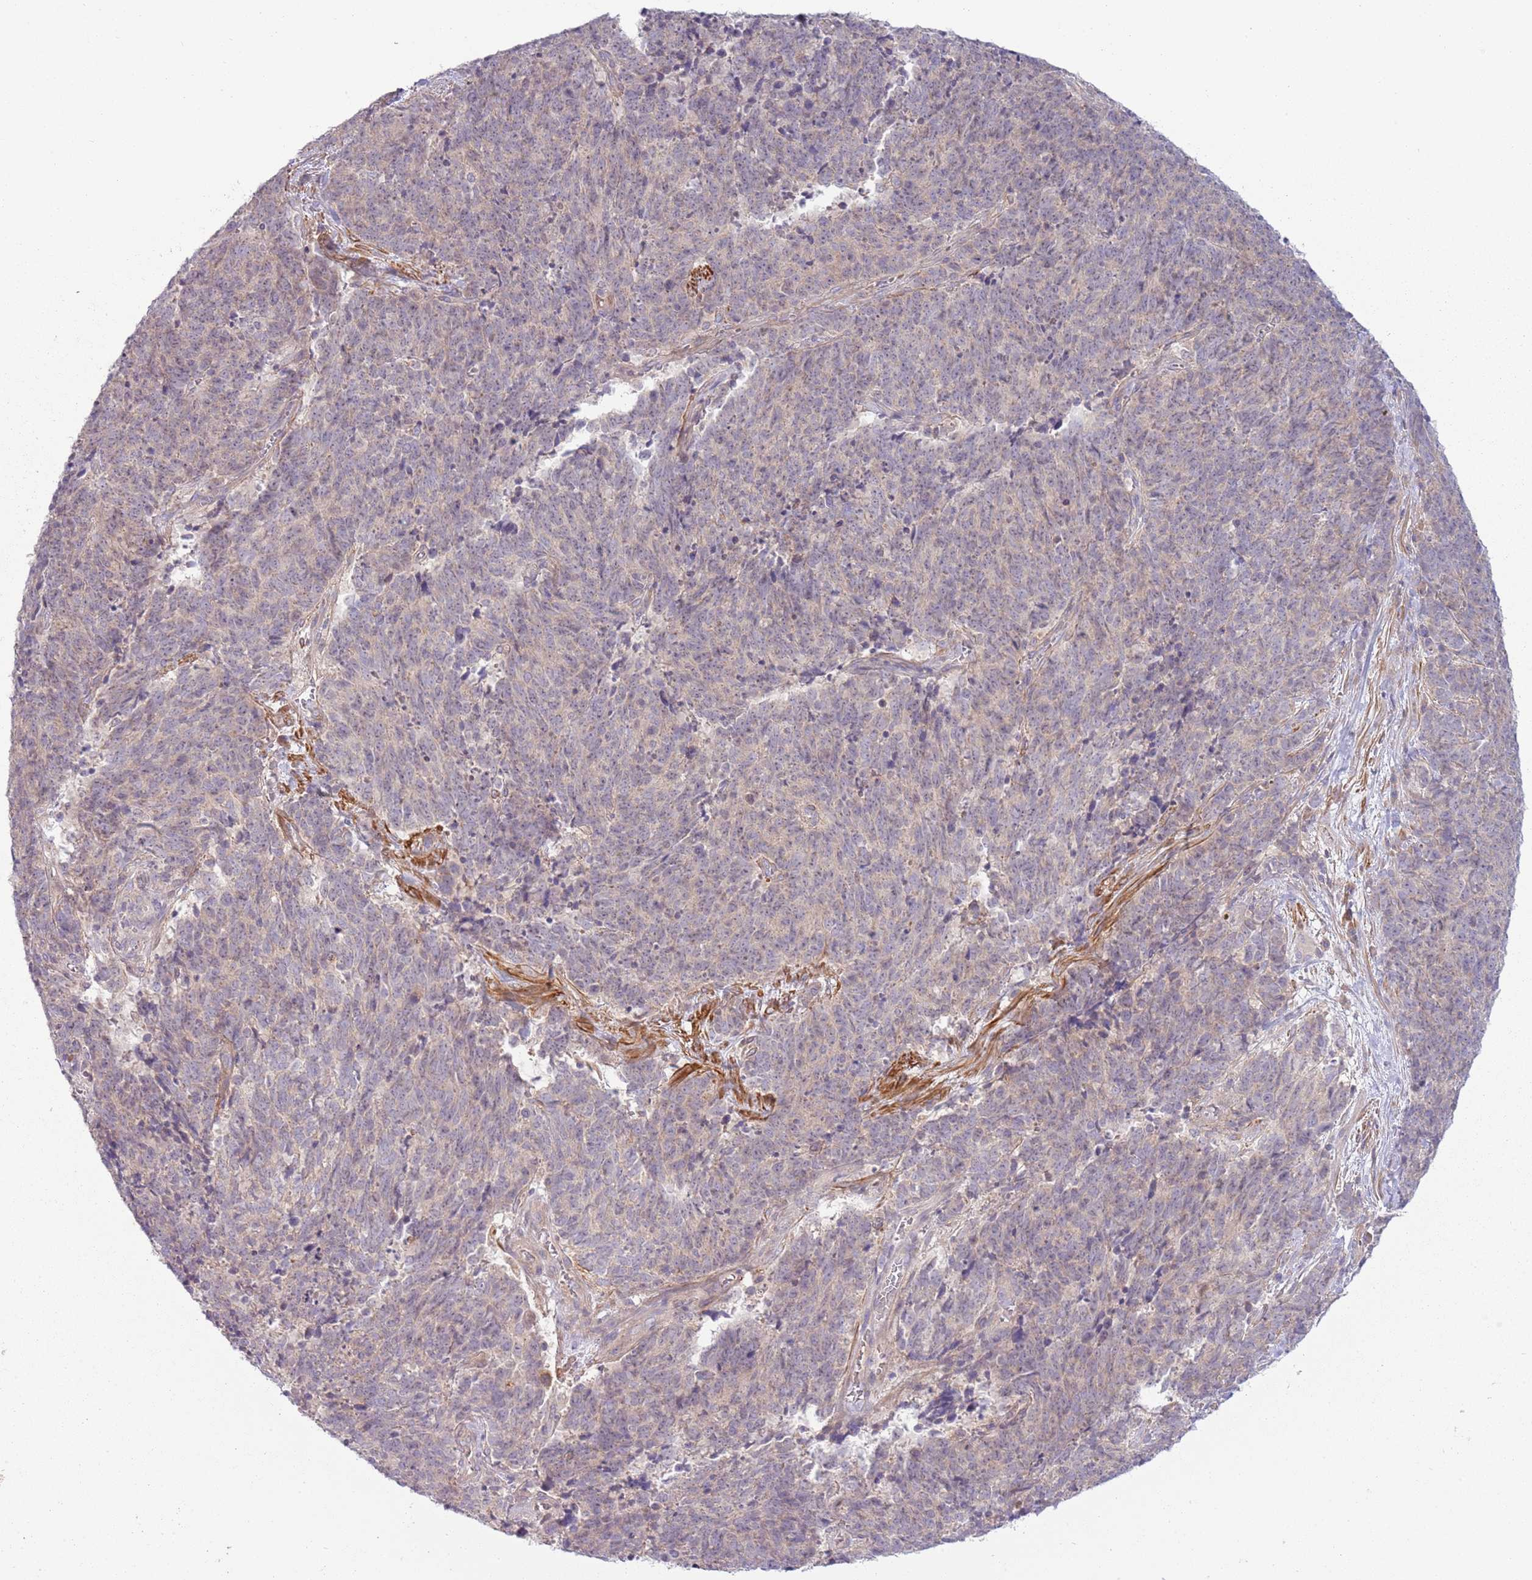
{"staining": {"intensity": "weak", "quantity": "<25%", "location": "cytoplasmic/membranous"}, "tissue": "cervical cancer", "cell_type": "Tumor cells", "image_type": "cancer", "snomed": [{"axis": "morphology", "description": "Squamous cell carcinoma, NOS"}, {"axis": "topography", "description": "Cervix"}], "caption": "An image of human squamous cell carcinoma (cervical) is negative for staining in tumor cells.", "gene": "DTD2", "patient": {"sex": "female", "age": 29}}